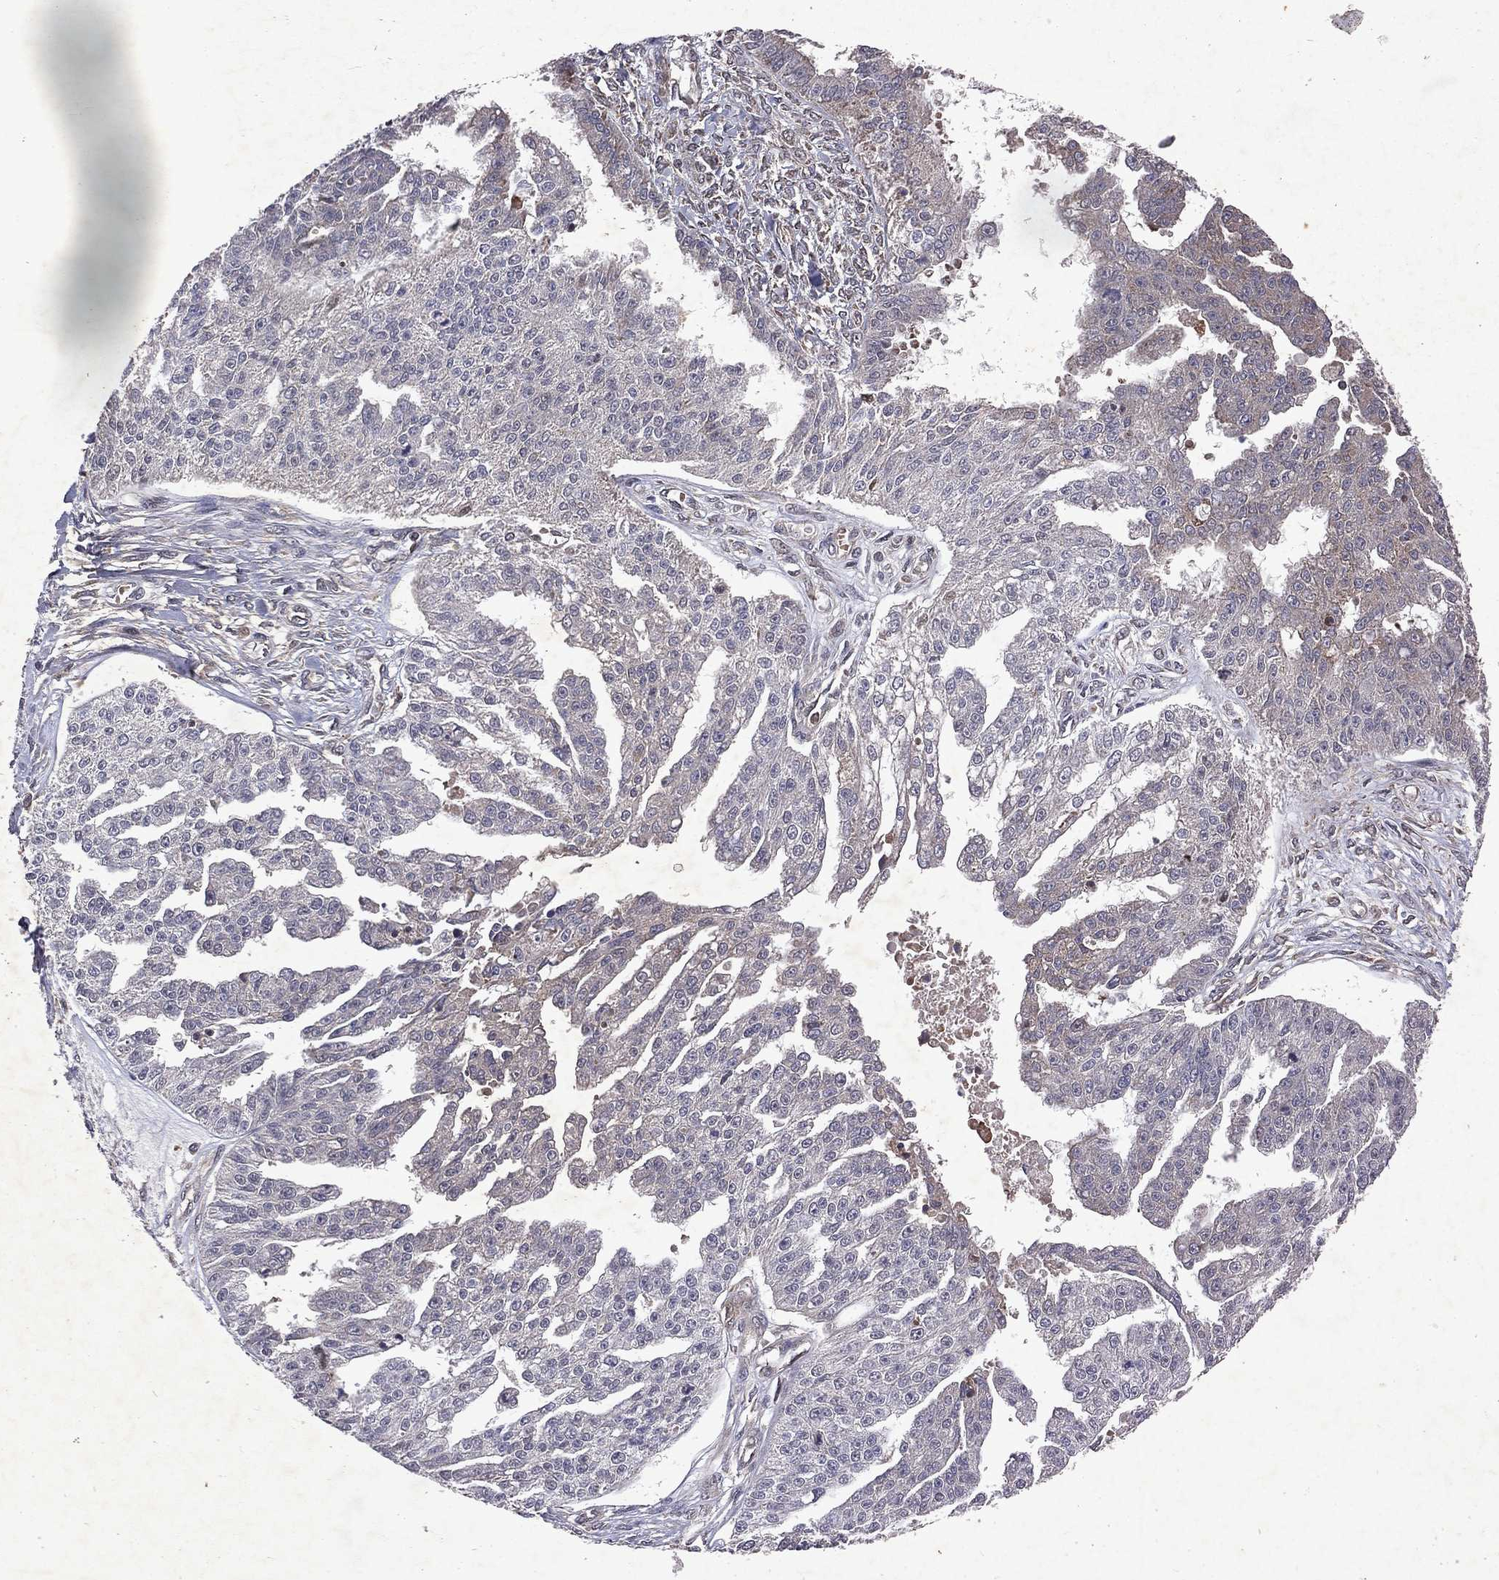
{"staining": {"intensity": "weak", "quantity": "<25%", "location": "cytoplasmic/membranous"}, "tissue": "ovarian cancer", "cell_type": "Tumor cells", "image_type": "cancer", "snomed": [{"axis": "morphology", "description": "Cystadenocarcinoma, serous, NOS"}, {"axis": "topography", "description": "Ovary"}], "caption": "Immunohistochemical staining of human ovarian serous cystadenocarcinoma exhibits no significant staining in tumor cells. (DAB immunohistochemistry (IHC) visualized using brightfield microscopy, high magnification).", "gene": "MTAP", "patient": {"sex": "female", "age": 58}}